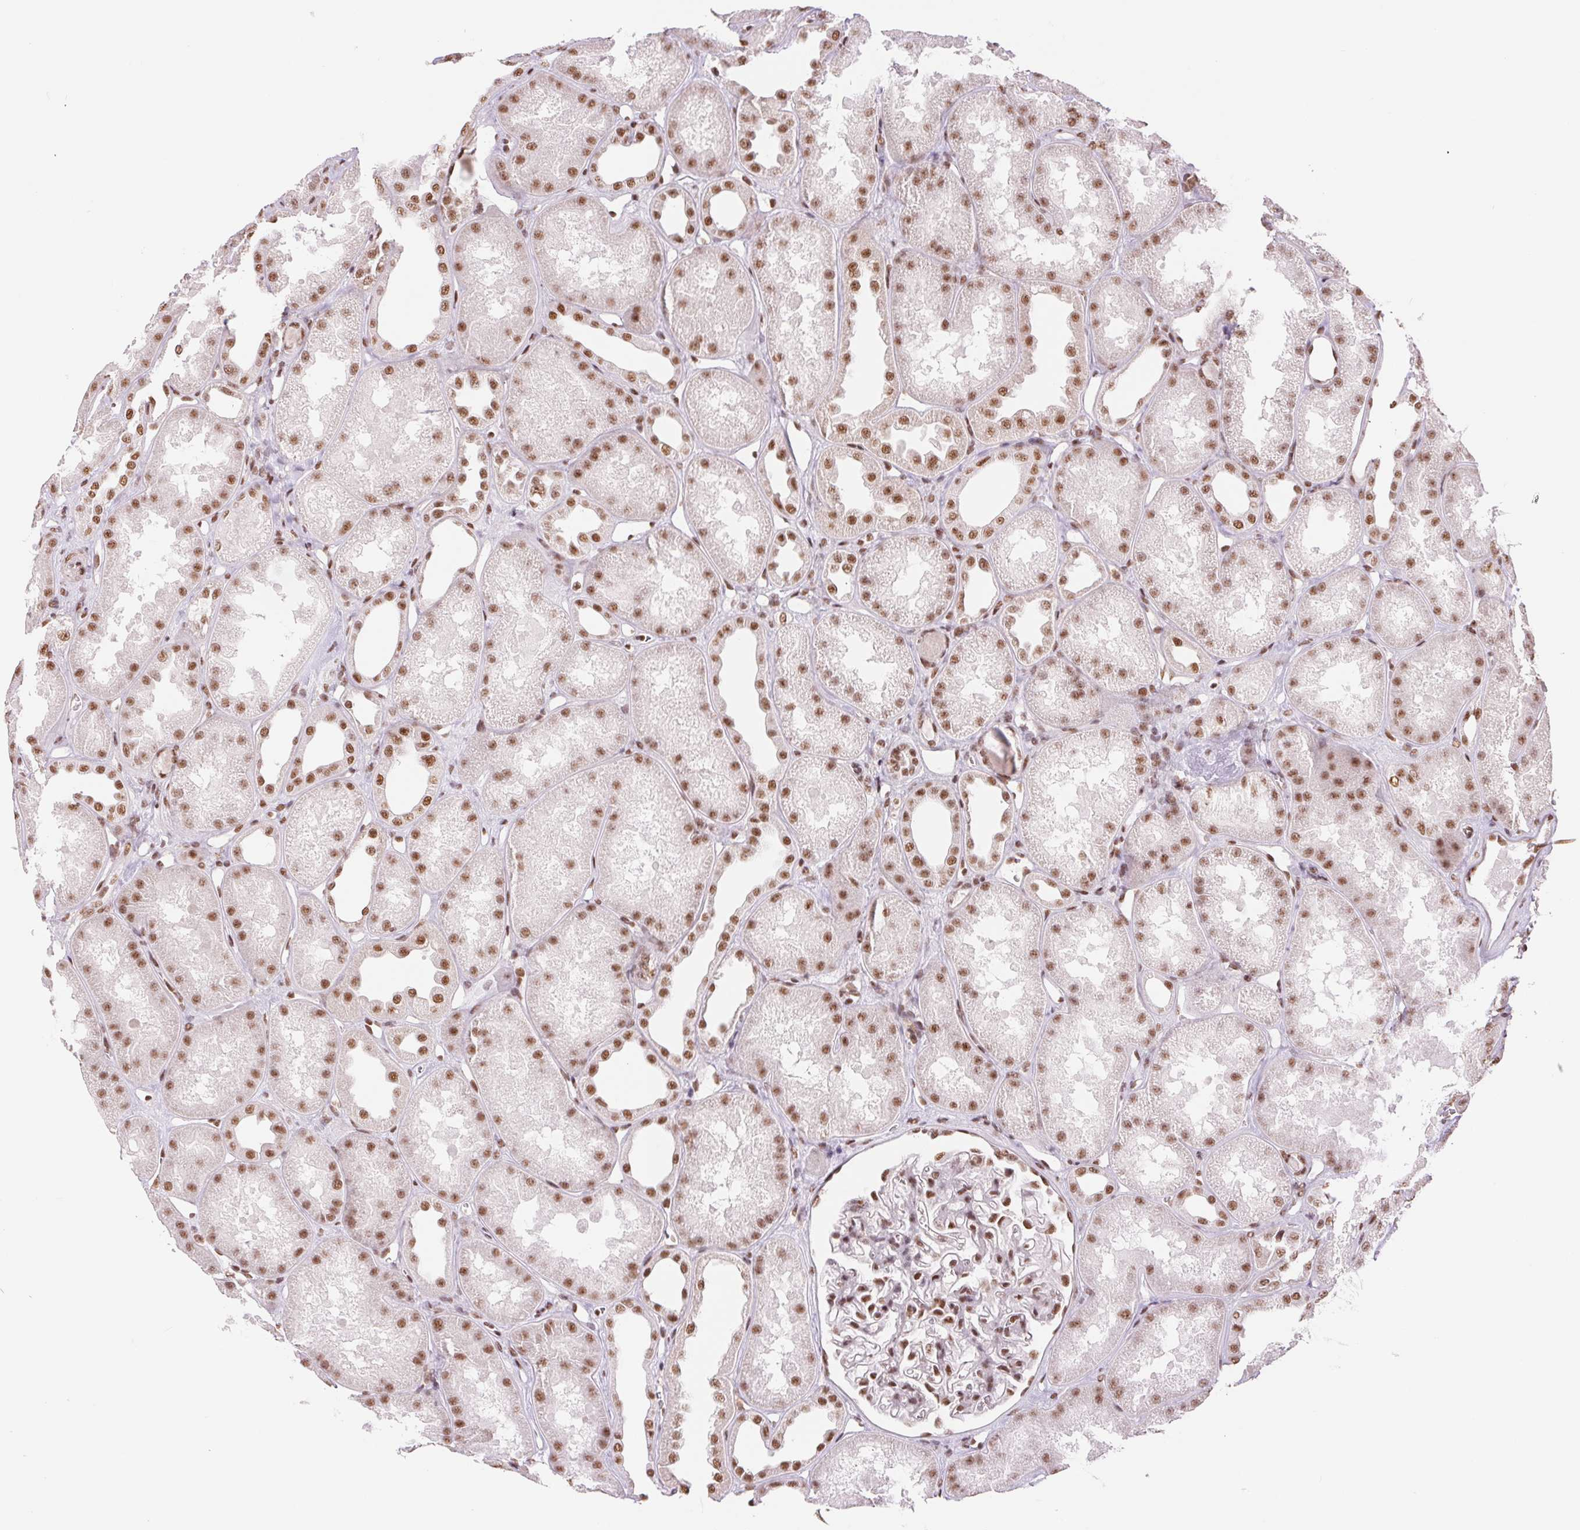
{"staining": {"intensity": "moderate", "quantity": ">75%", "location": "nuclear"}, "tissue": "kidney", "cell_type": "Cells in glomeruli", "image_type": "normal", "snomed": [{"axis": "morphology", "description": "Normal tissue, NOS"}, {"axis": "topography", "description": "Kidney"}], "caption": "The micrograph shows staining of unremarkable kidney, revealing moderate nuclear protein expression (brown color) within cells in glomeruli.", "gene": "SREK1", "patient": {"sex": "male", "age": 61}}